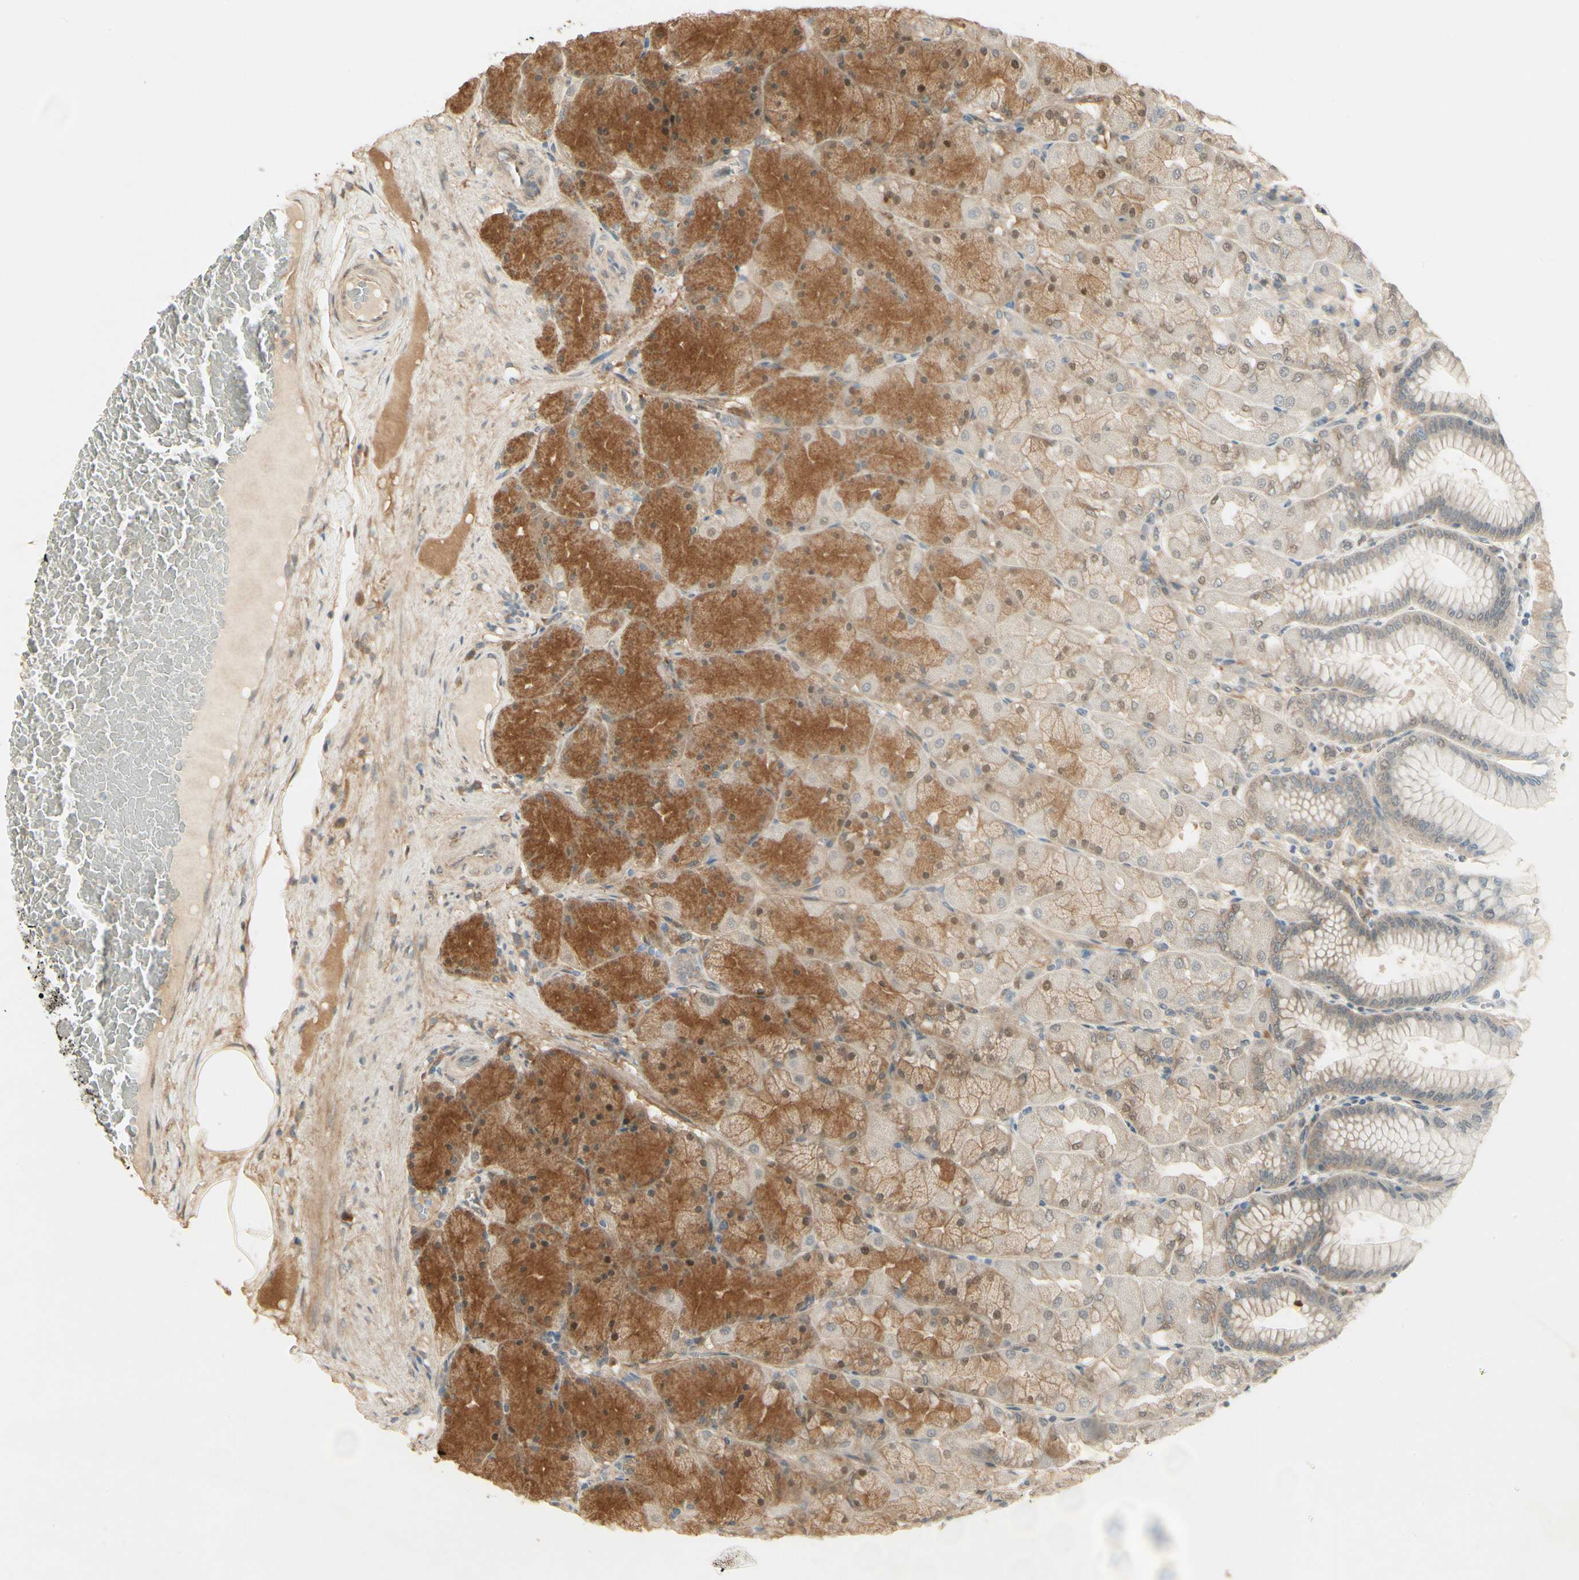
{"staining": {"intensity": "moderate", "quantity": ">75%", "location": "cytoplasmic/membranous,nuclear"}, "tissue": "stomach", "cell_type": "Glandular cells", "image_type": "normal", "snomed": [{"axis": "morphology", "description": "Normal tissue, NOS"}, {"axis": "topography", "description": "Stomach, upper"}], "caption": "IHC histopathology image of normal stomach stained for a protein (brown), which reveals medium levels of moderate cytoplasmic/membranous,nuclear positivity in approximately >75% of glandular cells.", "gene": "EPHB3", "patient": {"sex": "female", "age": 56}}